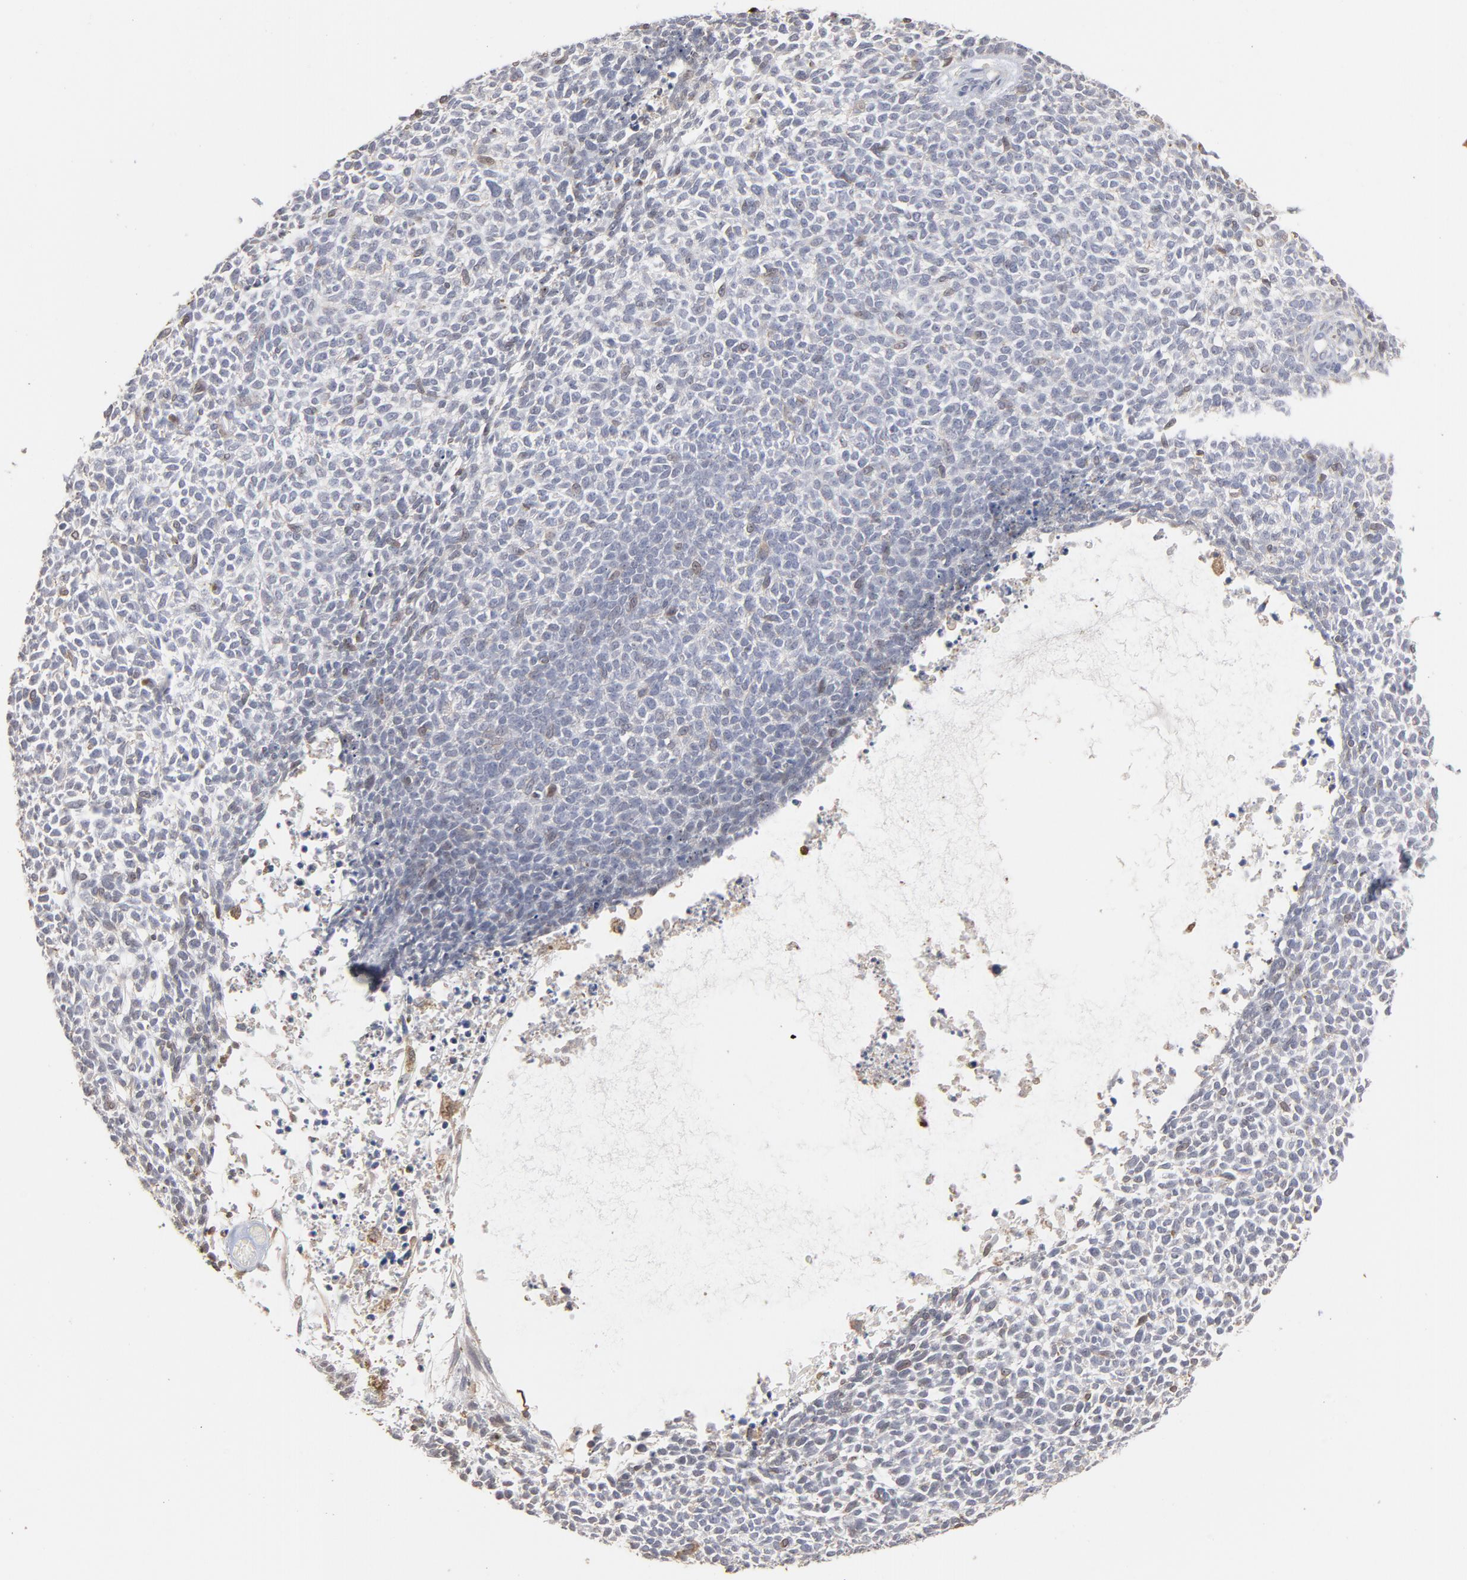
{"staining": {"intensity": "weak", "quantity": "<25%", "location": "nuclear"}, "tissue": "skin cancer", "cell_type": "Tumor cells", "image_type": "cancer", "snomed": [{"axis": "morphology", "description": "Basal cell carcinoma"}, {"axis": "topography", "description": "Skin"}], "caption": "IHC of human skin cancer (basal cell carcinoma) reveals no staining in tumor cells. Brightfield microscopy of immunohistochemistry stained with DAB (brown) and hematoxylin (blue), captured at high magnification.", "gene": "PNMA1", "patient": {"sex": "female", "age": 84}}